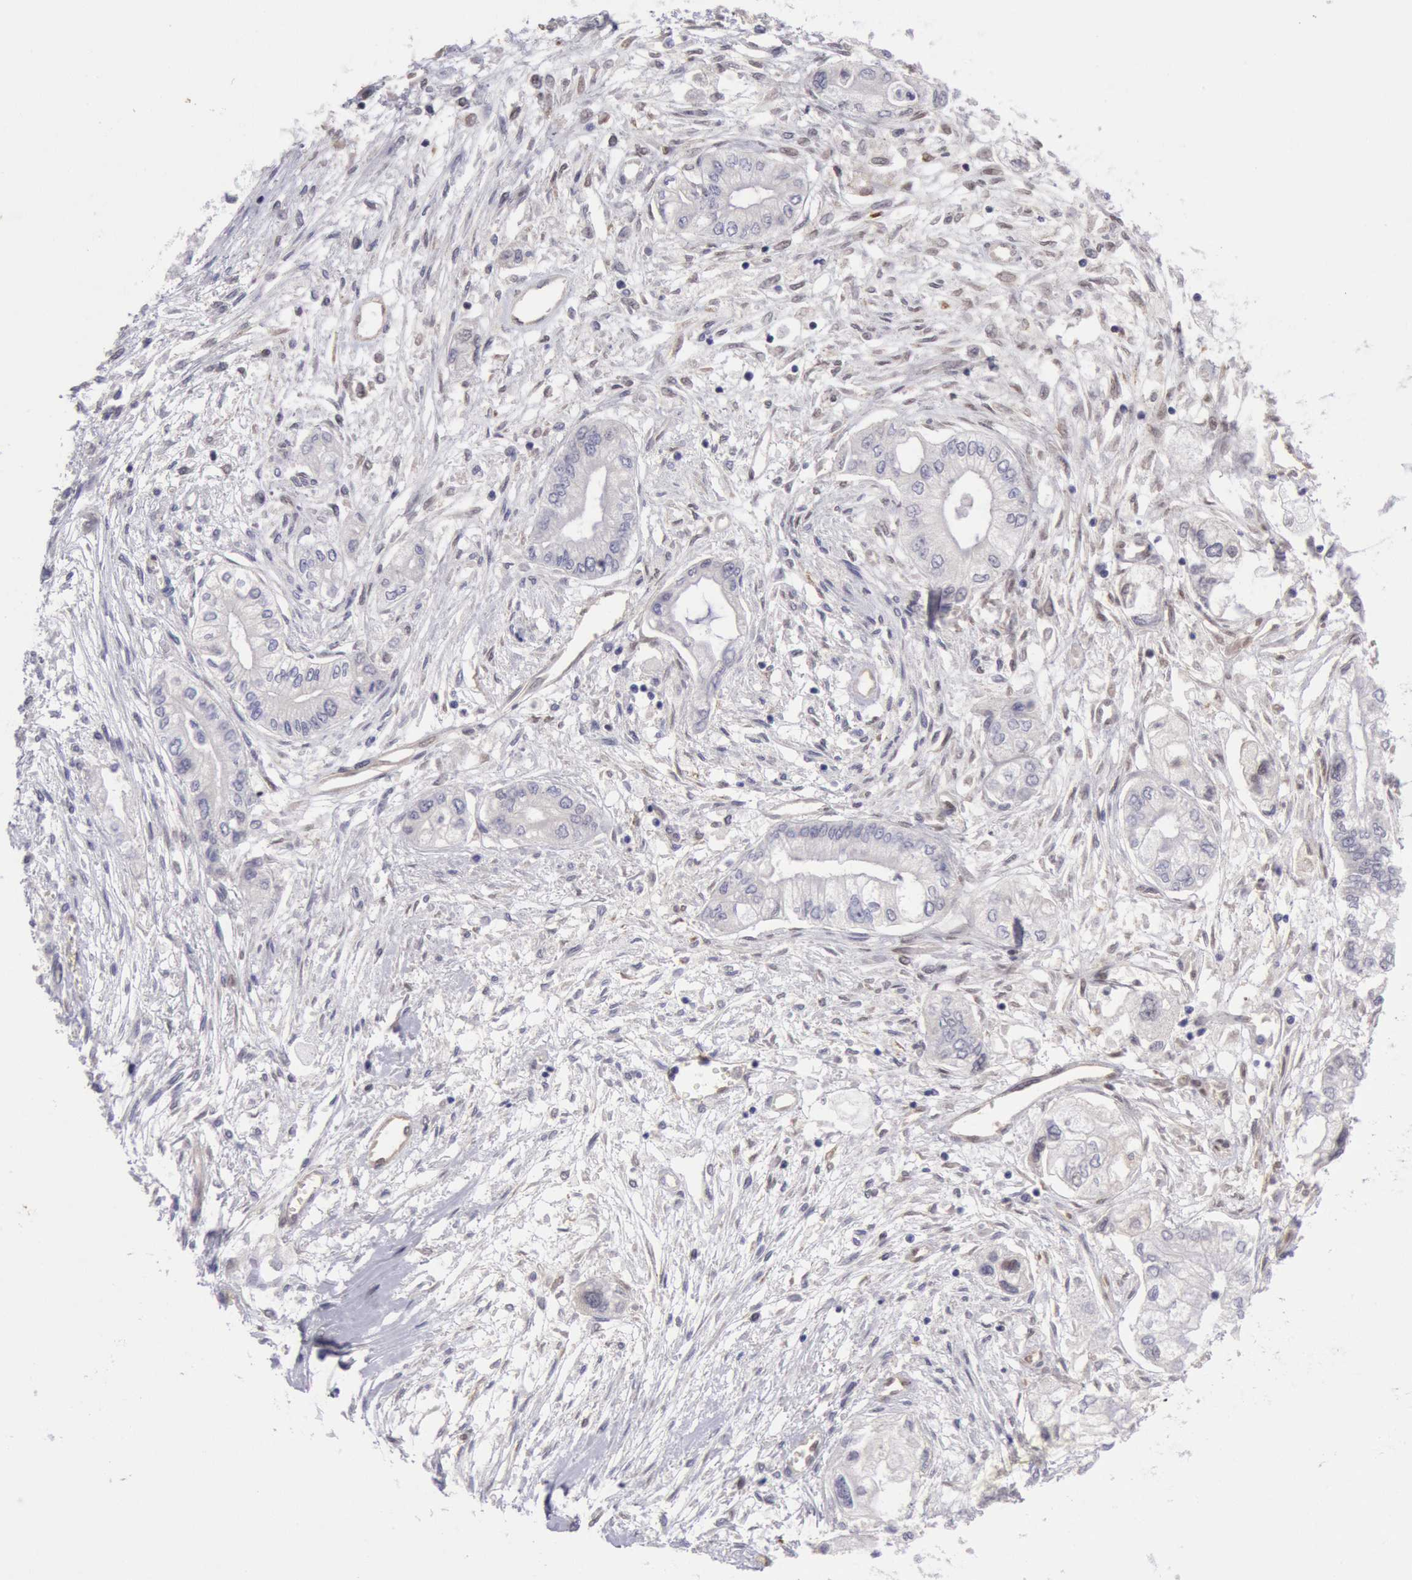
{"staining": {"intensity": "negative", "quantity": "none", "location": "none"}, "tissue": "pancreatic cancer", "cell_type": "Tumor cells", "image_type": "cancer", "snomed": [{"axis": "morphology", "description": "Adenocarcinoma, NOS"}, {"axis": "topography", "description": "Pancreas"}], "caption": "Tumor cells are negative for protein expression in human pancreatic cancer (adenocarcinoma).", "gene": "CDKN2B", "patient": {"sex": "male", "age": 79}}